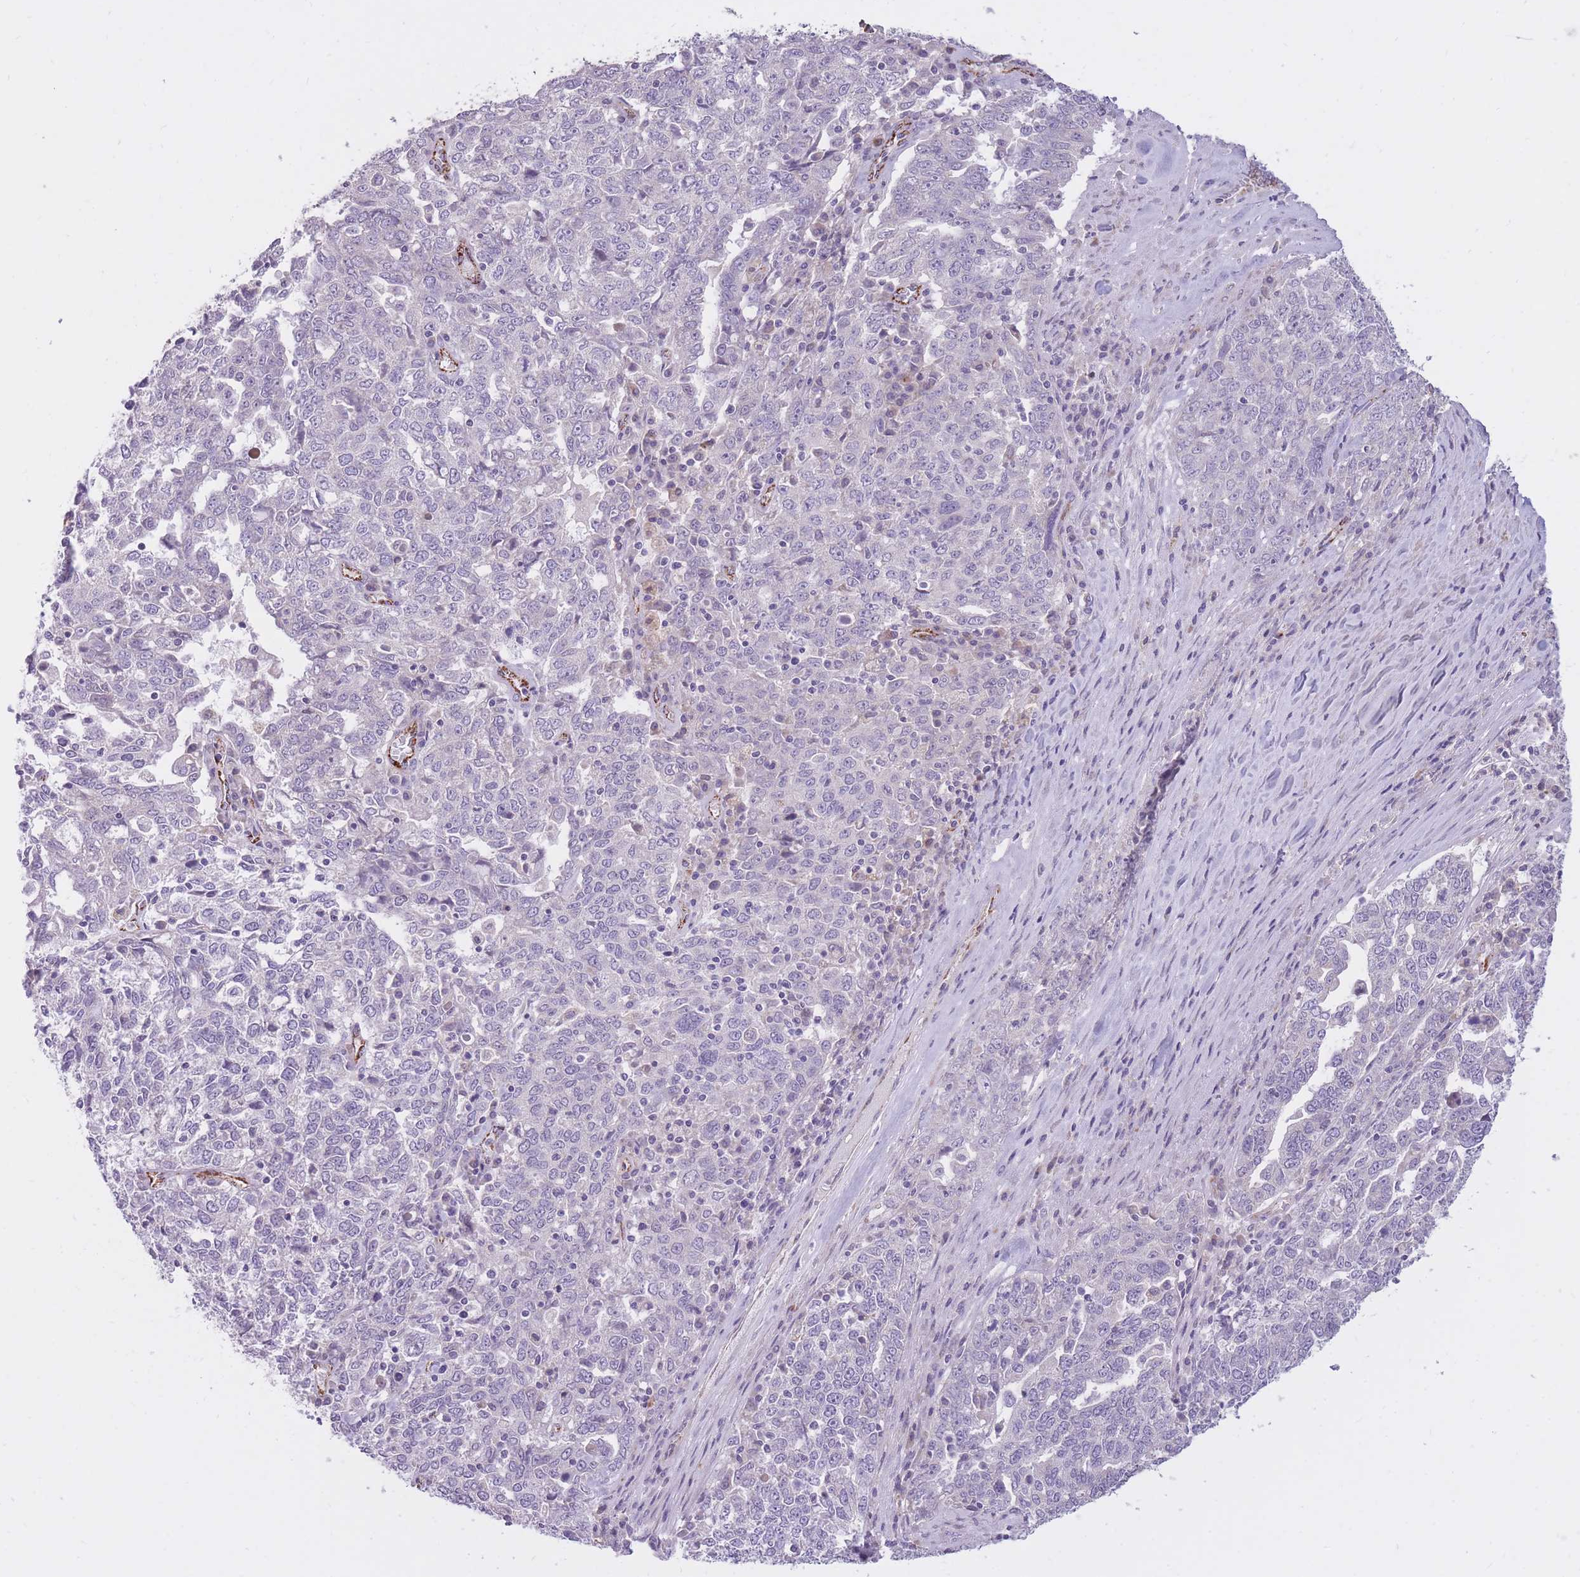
{"staining": {"intensity": "negative", "quantity": "none", "location": "none"}, "tissue": "ovarian cancer", "cell_type": "Tumor cells", "image_type": "cancer", "snomed": [{"axis": "morphology", "description": "Carcinoma, endometroid"}, {"axis": "topography", "description": "Ovary"}], "caption": "Tumor cells show no significant protein positivity in ovarian cancer (endometroid carcinoma). (Immunohistochemistry, brightfield microscopy, high magnification).", "gene": "RNF170", "patient": {"sex": "female", "age": 62}}